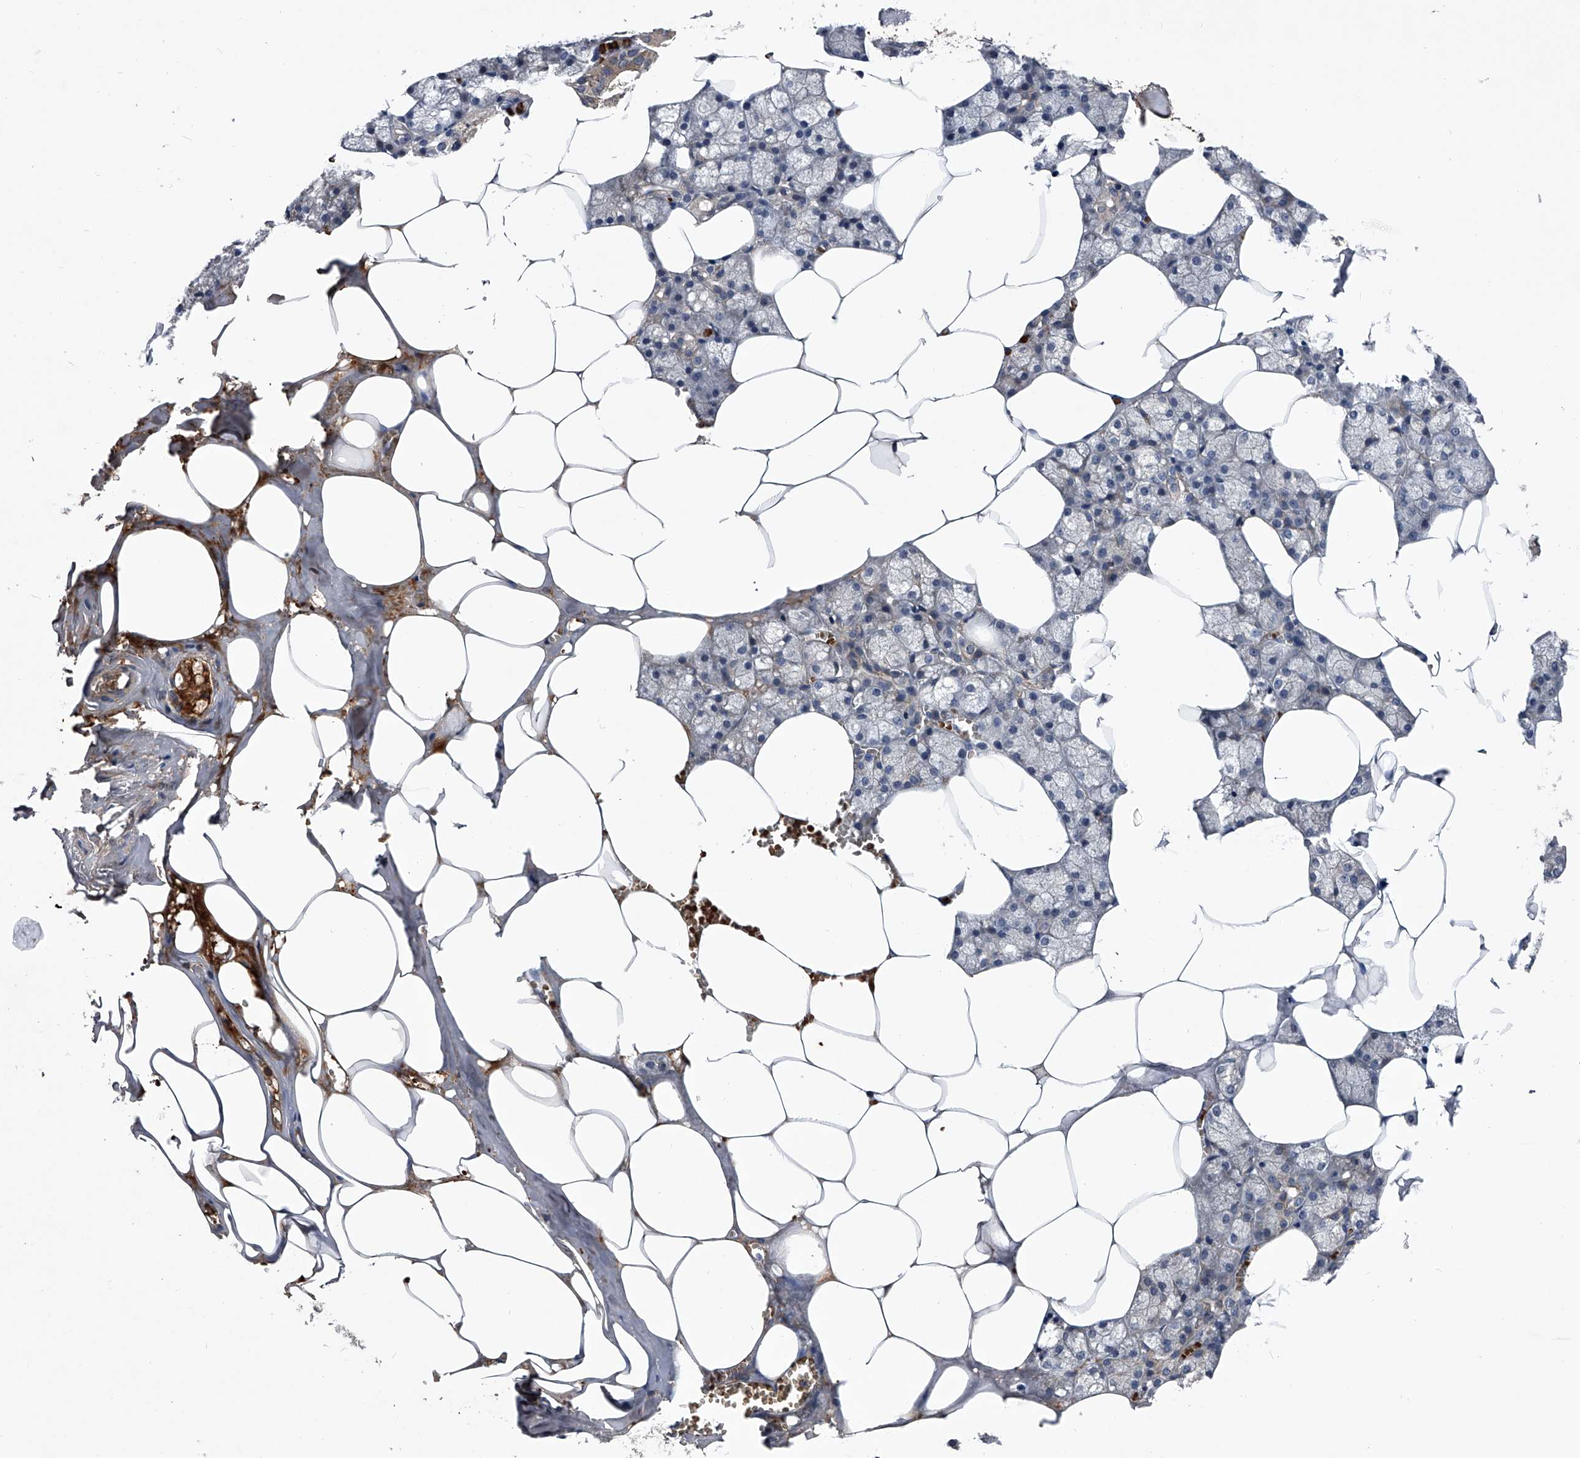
{"staining": {"intensity": "weak", "quantity": "<25%", "location": "cytoplasmic/membranous"}, "tissue": "salivary gland", "cell_type": "Glandular cells", "image_type": "normal", "snomed": [{"axis": "morphology", "description": "Normal tissue, NOS"}, {"axis": "topography", "description": "Salivary gland"}], "caption": "Protein analysis of unremarkable salivary gland displays no significant expression in glandular cells. The staining was performed using DAB to visualize the protein expression in brown, while the nuclei were stained in blue with hematoxylin (Magnification: 20x).", "gene": "ZNF30", "patient": {"sex": "male", "age": 62}}